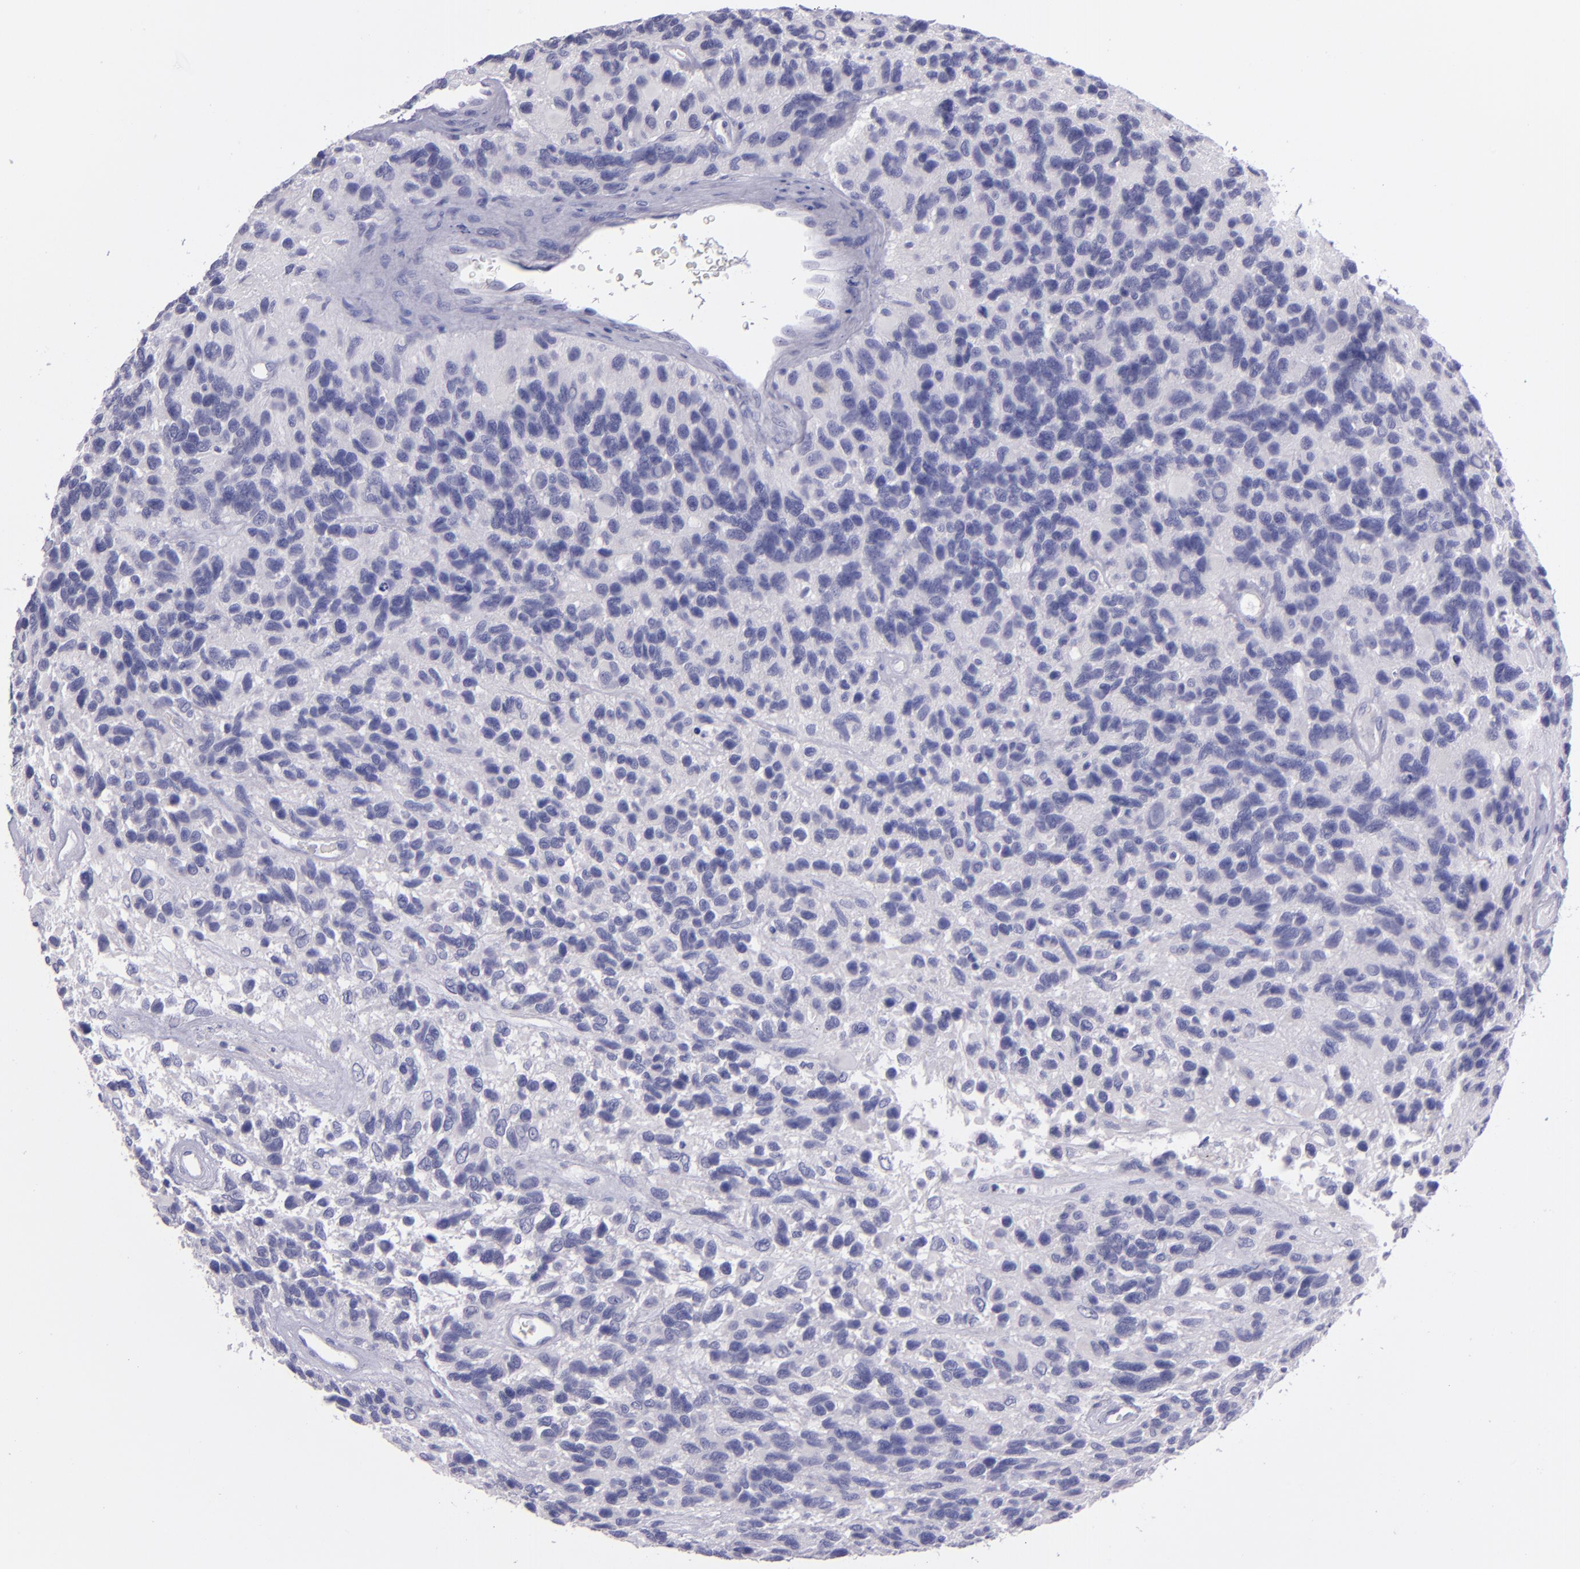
{"staining": {"intensity": "negative", "quantity": "none", "location": "none"}, "tissue": "glioma", "cell_type": "Tumor cells", "image_type": "cancer", "snomed": [{"axis": "morphology", "description": "Glioma, malignant, High grade"}, {"axis": "topography", "description": "Brain"}], "caption": "An image of glioma stained for a protein demonstrates no brown staining in tumor cells. (DAB immunohistochemistry, high magnification).", "gene": "TNNT3", "patient": {"sex": "male", "age": 77}}